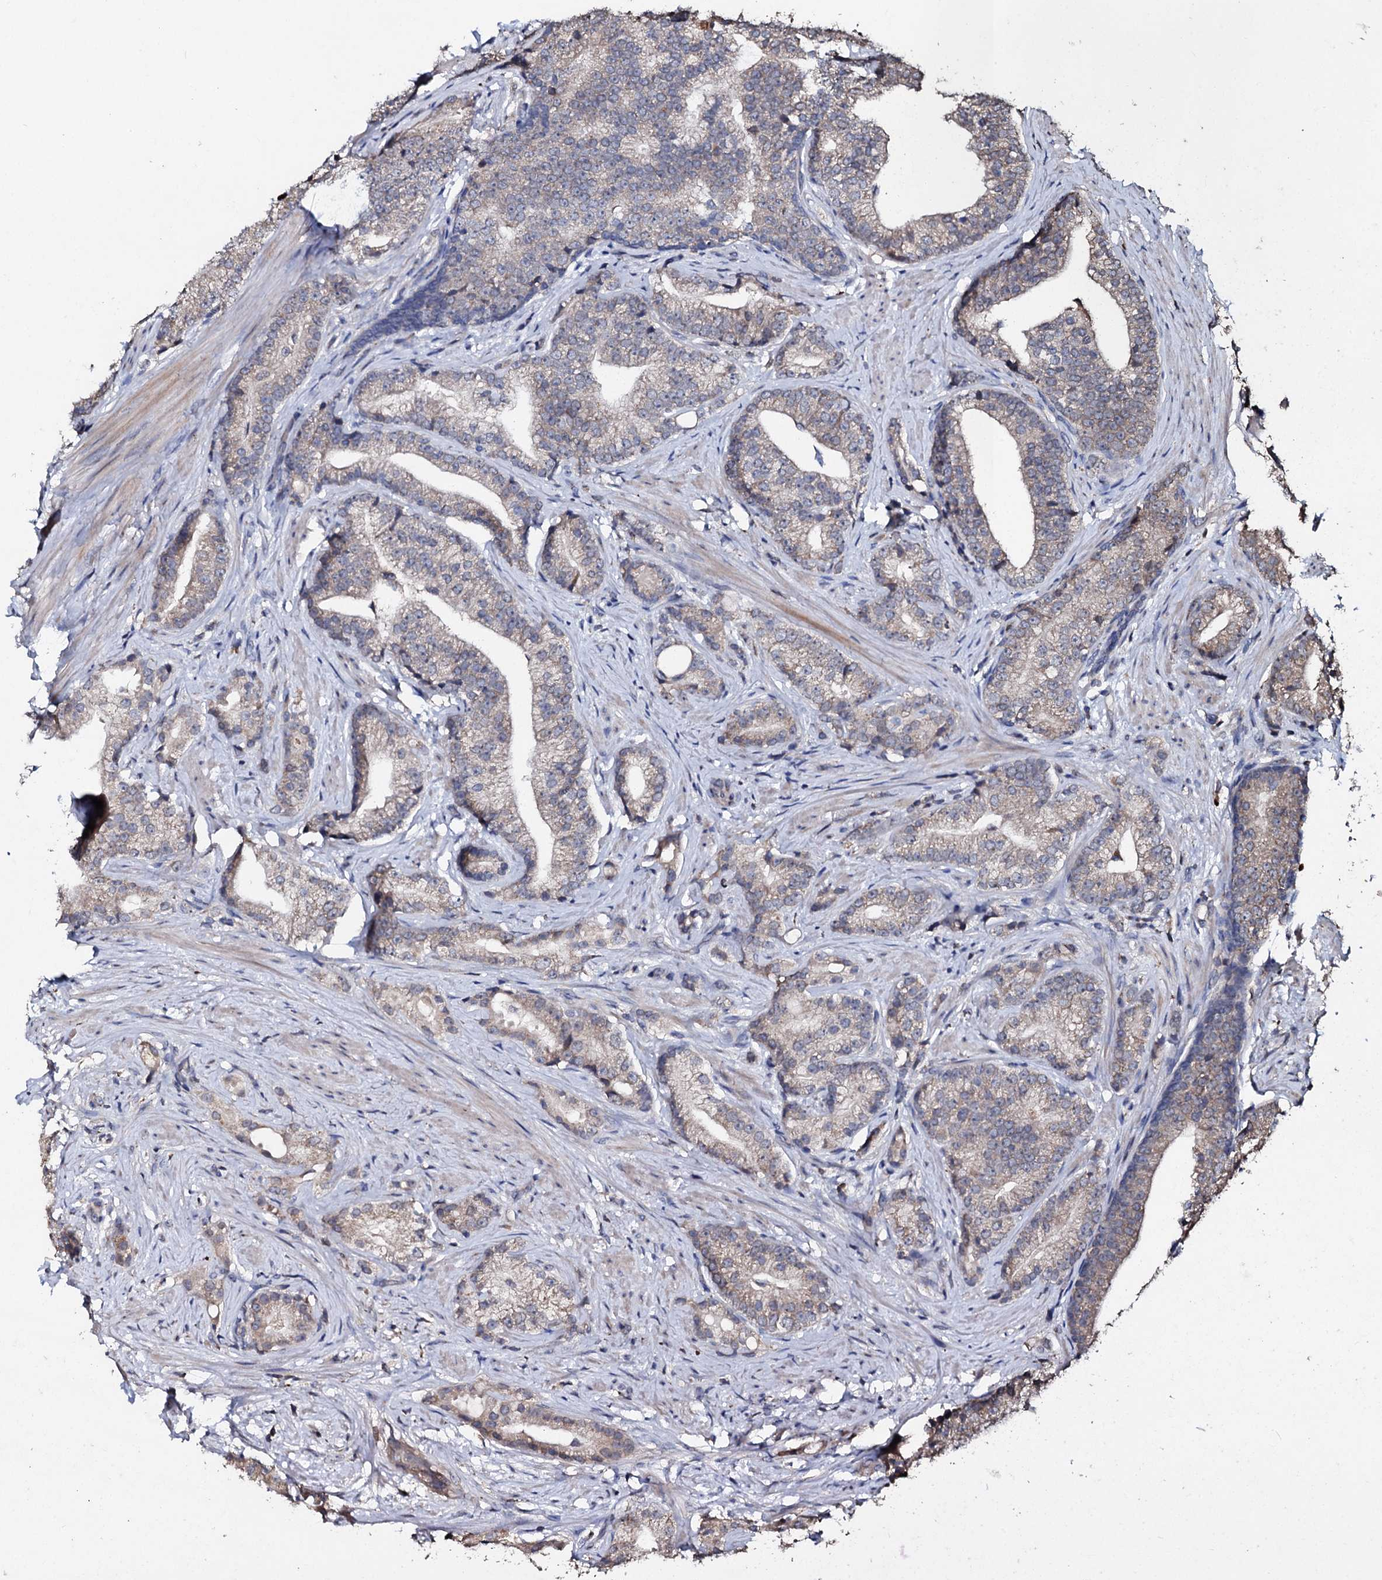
{"staining": {"intensity": "weak", "quantity": "25%-75%", "location": "cytoplasmic/membranous"}, "tissue": "prostate cancer", "cell_type": "Tumor cells", "image_type": "cancer", "snomed": [{"axis": "morphology", "description": "Adenocarcinoma, Low grade"}, {"axis": "topography", "description": "Prostate"}], "caption": "Immunohistochemistry of low-grade adenocarcinoma (prostate) demonstrates low levels of weak cytoplasmic/membranous positivity in about 25%-75% of tumor cells. (Brightfield microscopy of DAB IHC at high magnification).", "gene": "SDHAF2", "patient": {"sex": "male", "age": 71}}